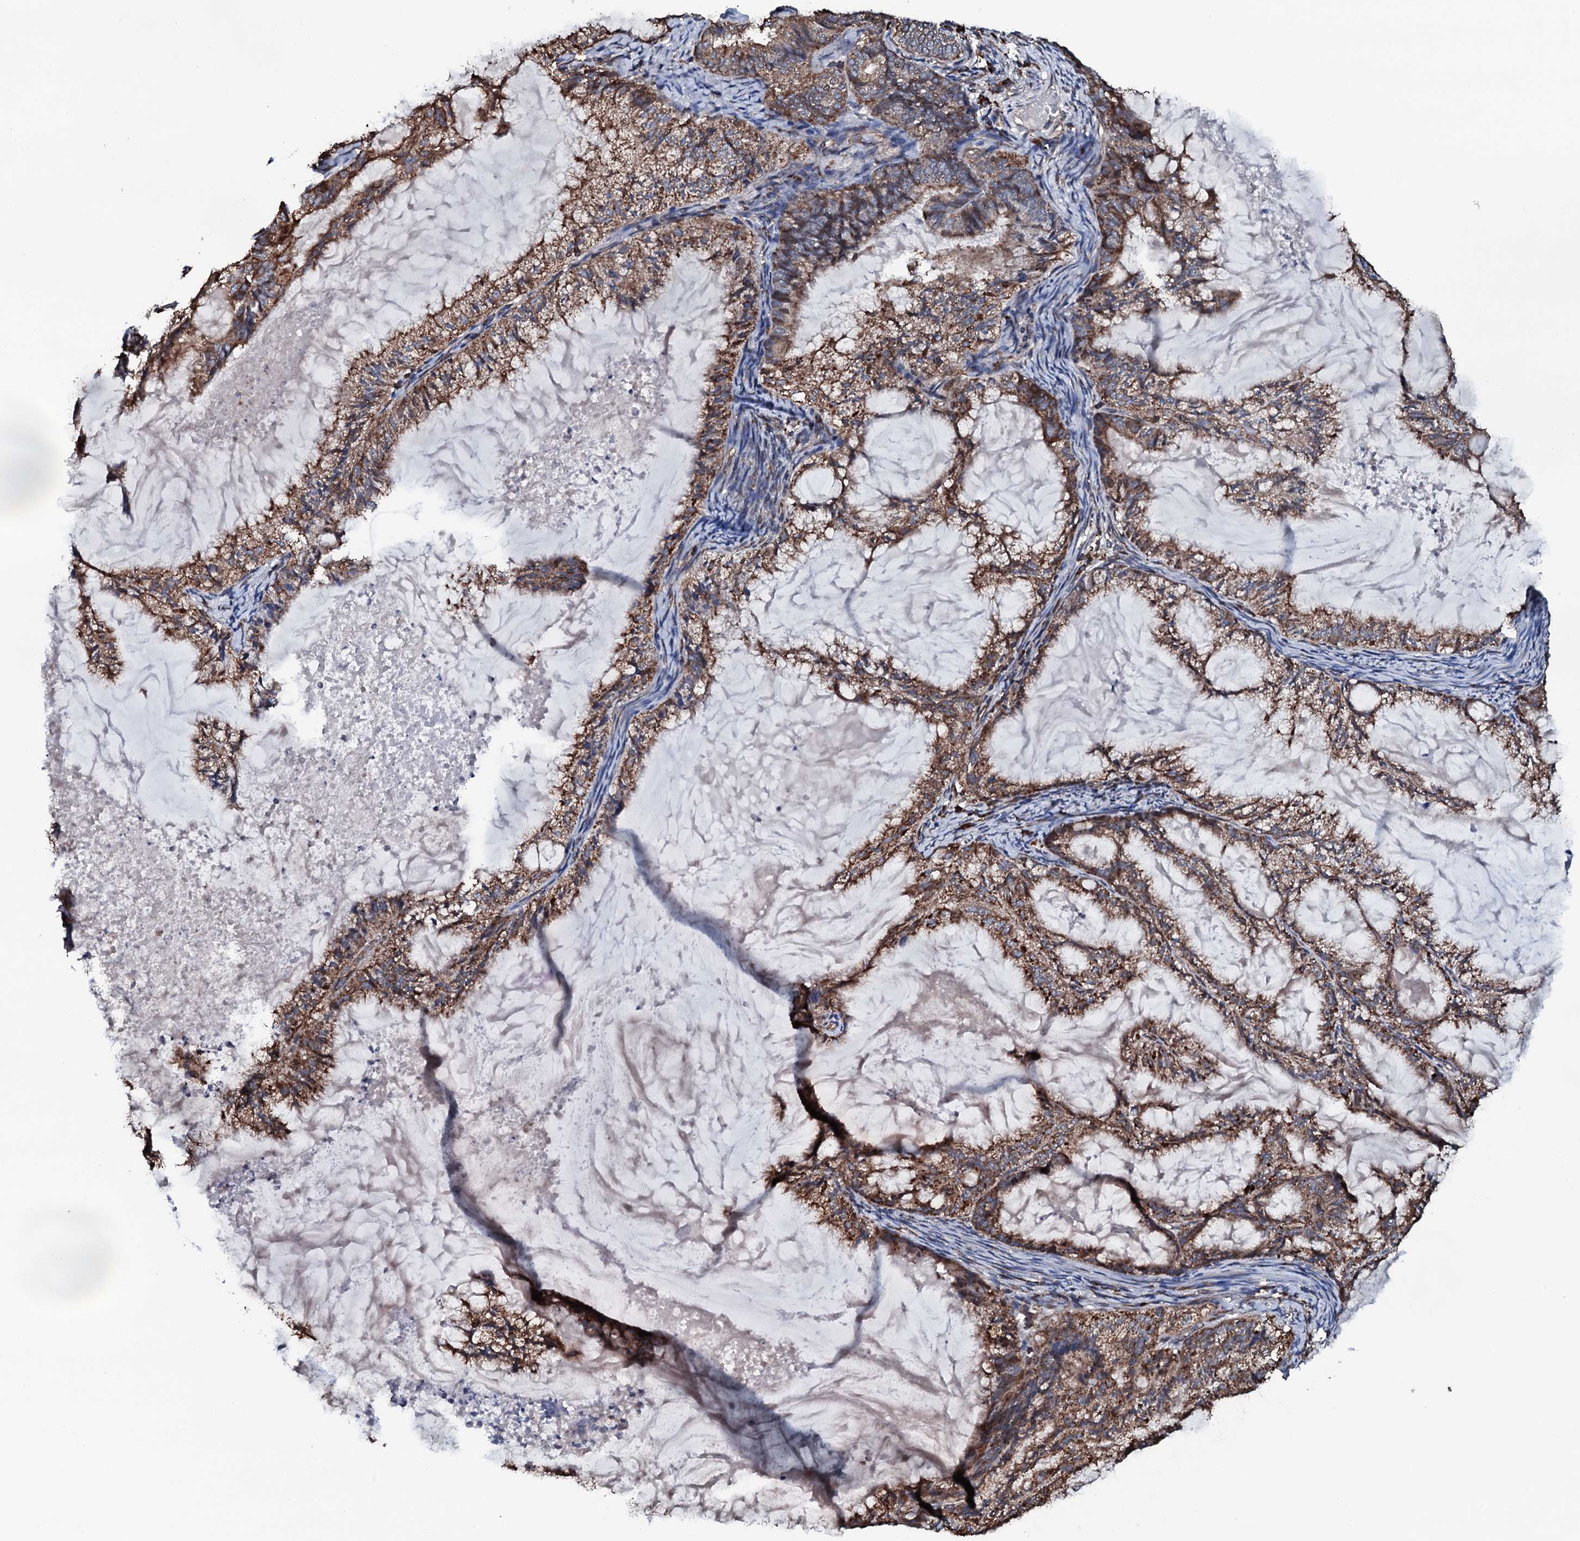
{"staining": {"intensity": "moderate", "quantity": ">75%", "location": "cytoplasmic/membranous"}, "tissue": "endometrial cancer", "cell_type": "Tumor cells", "image_type": "cancer", "snomed": [{"axis": "morphology", "description": "Adenocarcinoma, NOS"}, {"axis": "topography", "description": "Endometrium"}], "caption": "About >75% of tumor cells in adenocarcinoma (endometrial) reveal moderate cytoplasmic/membranous protein staining as visualized by brown immunohistochemical staining.", "gene": "RAB12", "patient": {"sex": "female", "age": 86}}